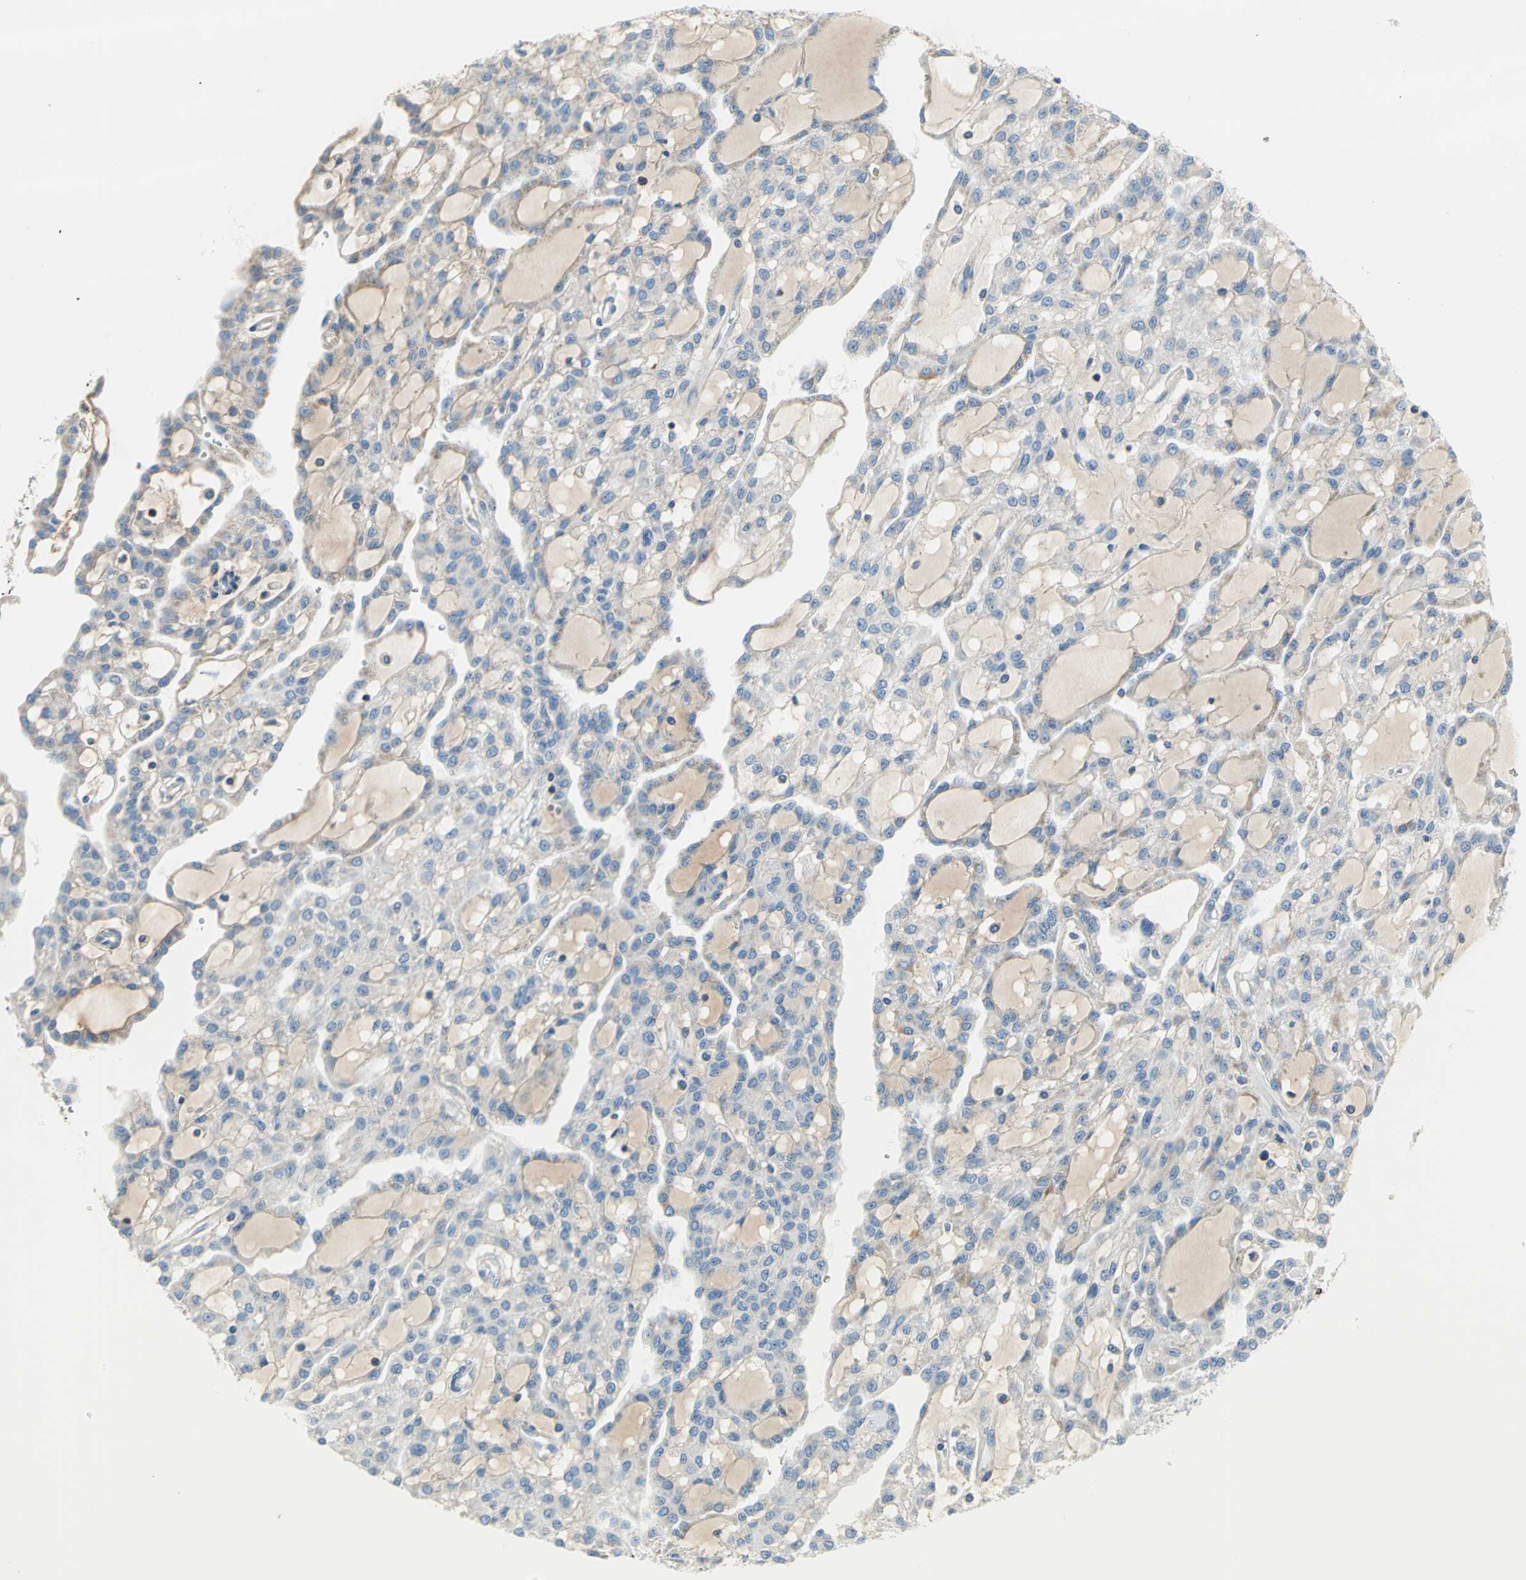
{"staining": {"intensity": "weak", "quantity": "25%-75%", "location": "cytoplasmic/membranous"}, "tissue": "renal cancer", "cell_type": "Tumor cells", "image_type": "cancer", "snomed": [{"axis": "morphology", "description": "Adenocarcinoma, NOS"}, {"axis": "topography", "description": "Kidney"}], "caption": "Immunohistochemical staining of human adenocarcinoma (renal) displays weak cytoplasmic/membranous protein positivity in about 25%-75% of tumor cells. (brown staining indicates protein expression, while blue staining denotes nuclei).", "gene": "ALOX15", "patient": {"sex": "male", "age": 63}}